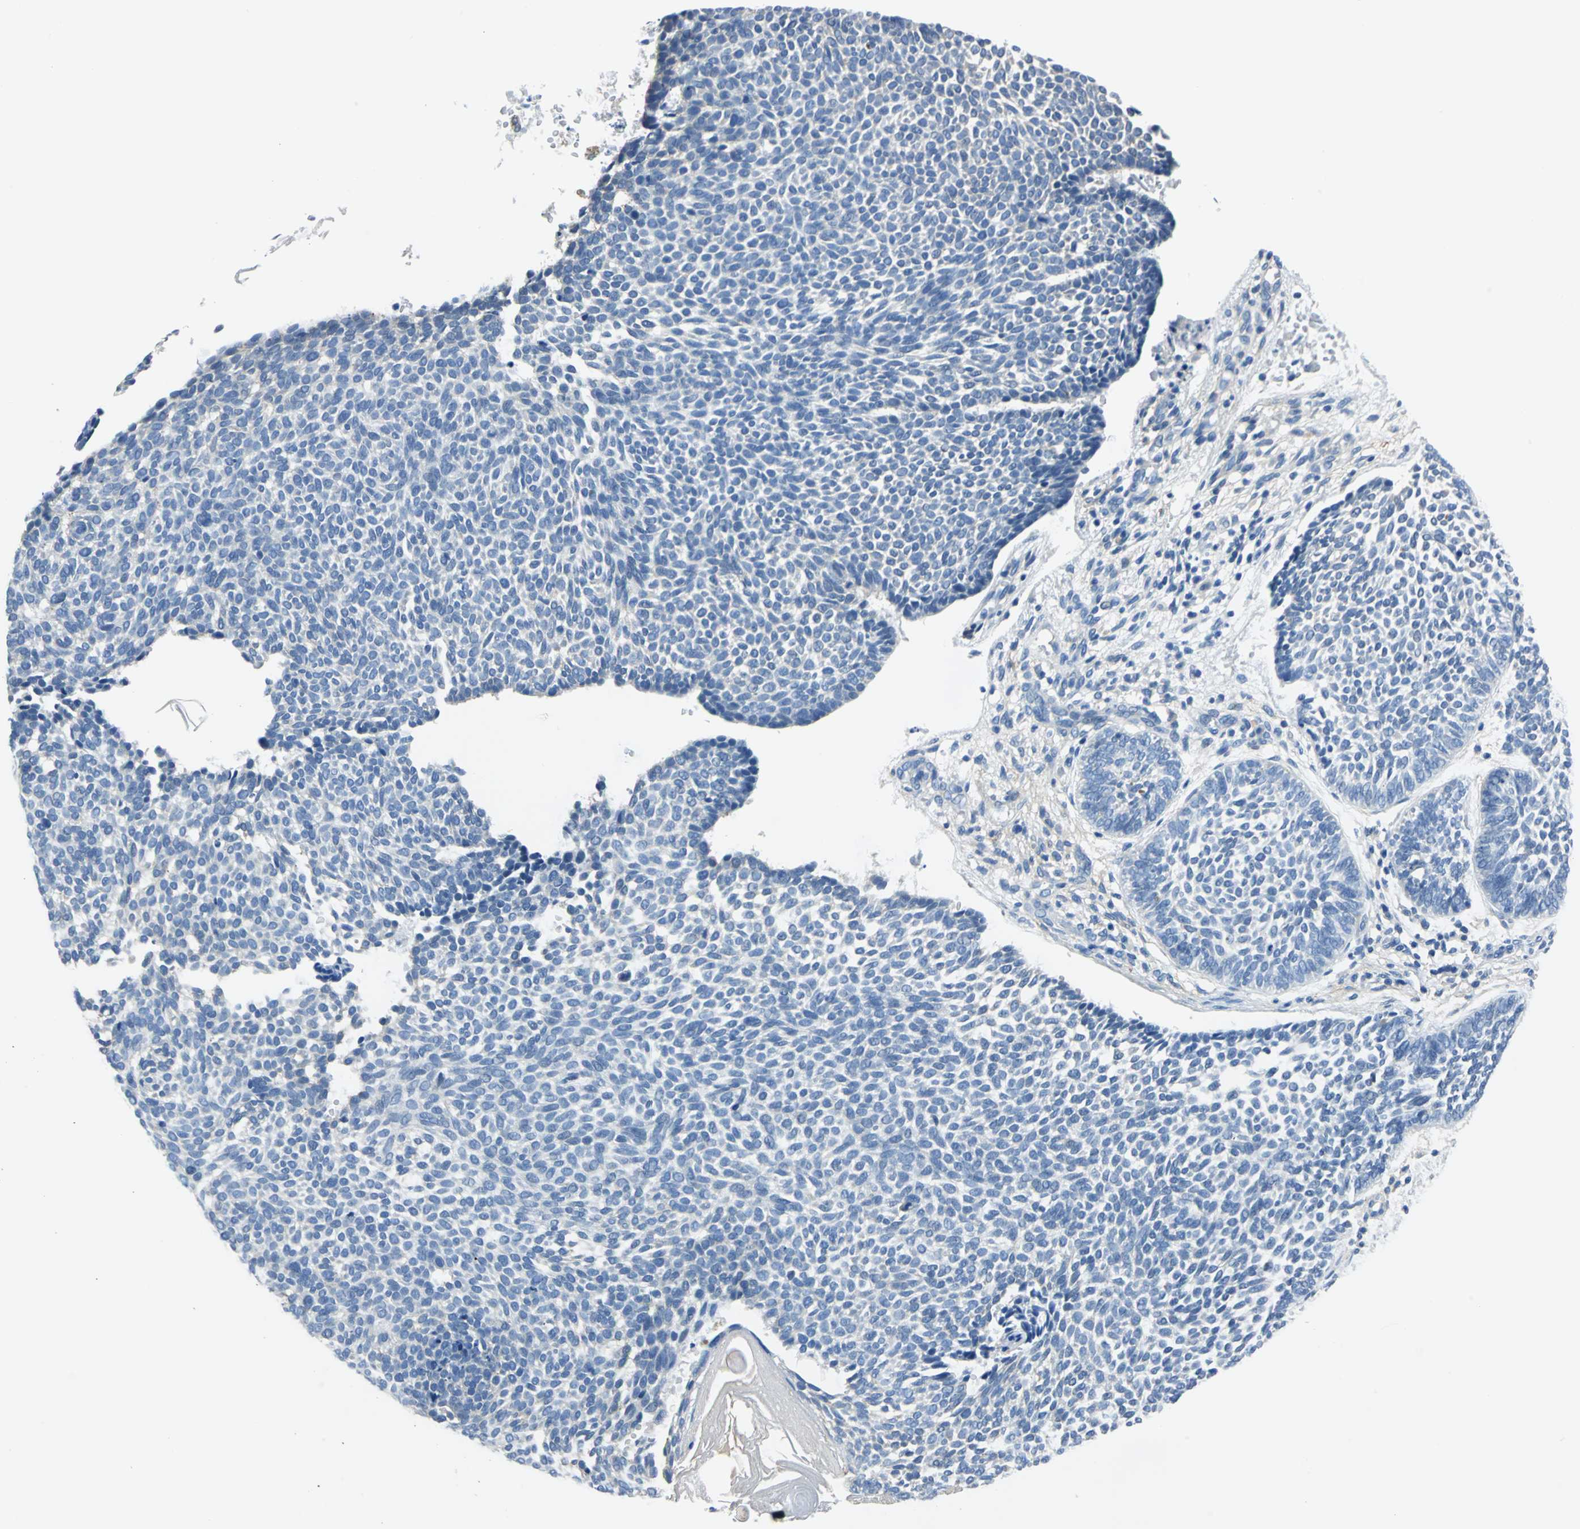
{"staining": {"intensity": "negative", "quantity": "none", "location": "none"}, "tissue": "skin cancer", "cell_type": "Tumor cells", "image_type": "cancer", "snomed": [{"axis": "morphology", "description": "Normal tissue, NOS"}, {"axis": "morphology", "description": "Basal cell carcinoma"}, {"axis": "topography", "description": "Skin"}], "caption": "Skin cancer was stained to show a protein in brown. There is no significant positivity in tumor cells. Brightfield microscopy of IHC stained with DAB (3,3'-diaminobenzidine) (brown) and hematoxylin (blue), captured at high magnification.", "gene": "AKAP12", "patient": {"sex": "male", "age": 87}}